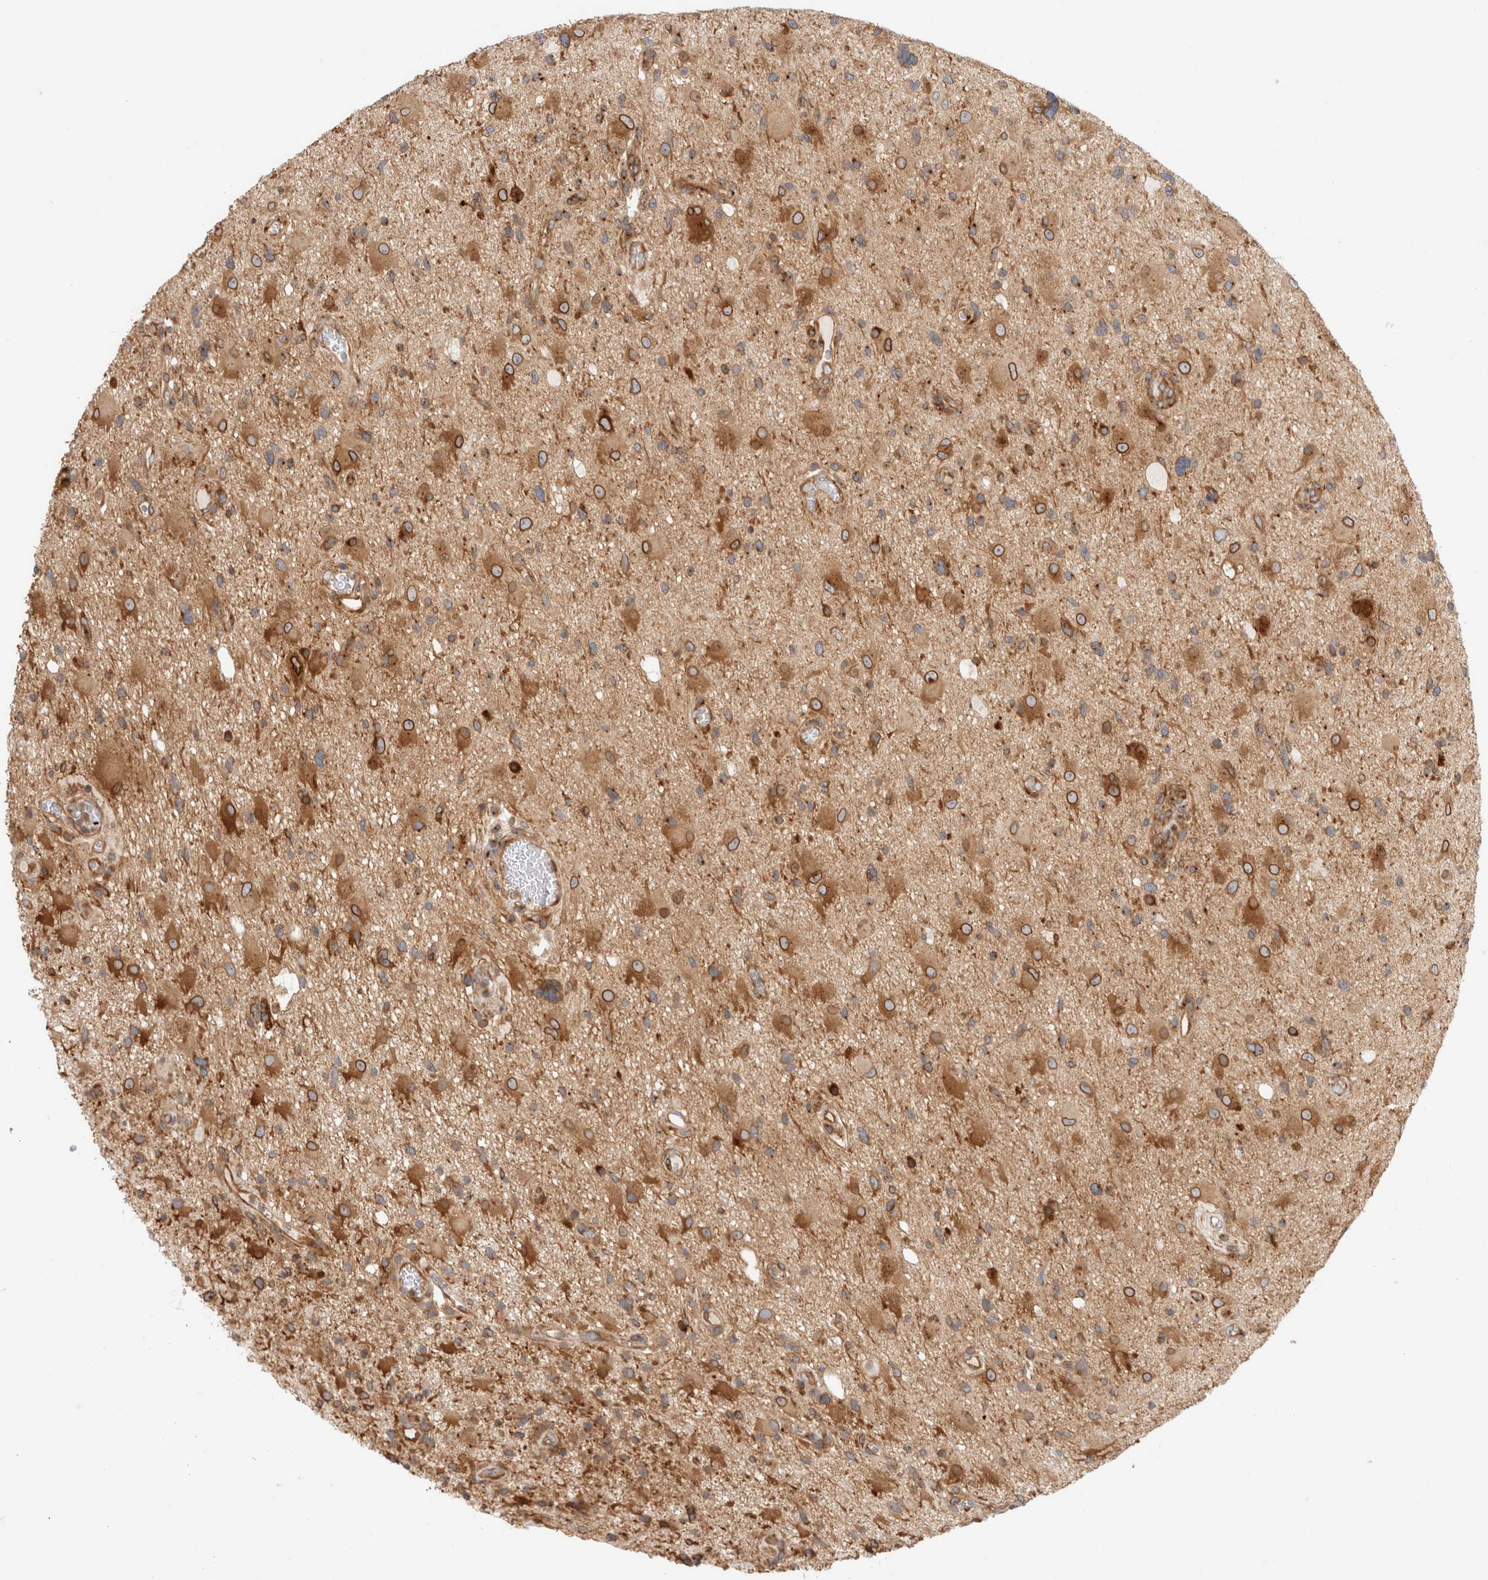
{"staining": {"intensity": "strong", "quantity": "25%-75%", "location": "cytoplasmic/membranous"}, "tissue": "glioma", "cell_type": "Tumor cells", "image_type": "cancer", "snomed": [{"axis": "morphology", "description": "Glioma, malignant, High grade"}, {"axis": "topography", "description": "Brain"}], "caption": "DAB immunohistochemical staining of glioma shows strong cytoplasmic/membranous protein positivity in about 25%-75% of tumor cells.", "gene": "GPR150", "patient": {"sex": "male", "age": 33}}